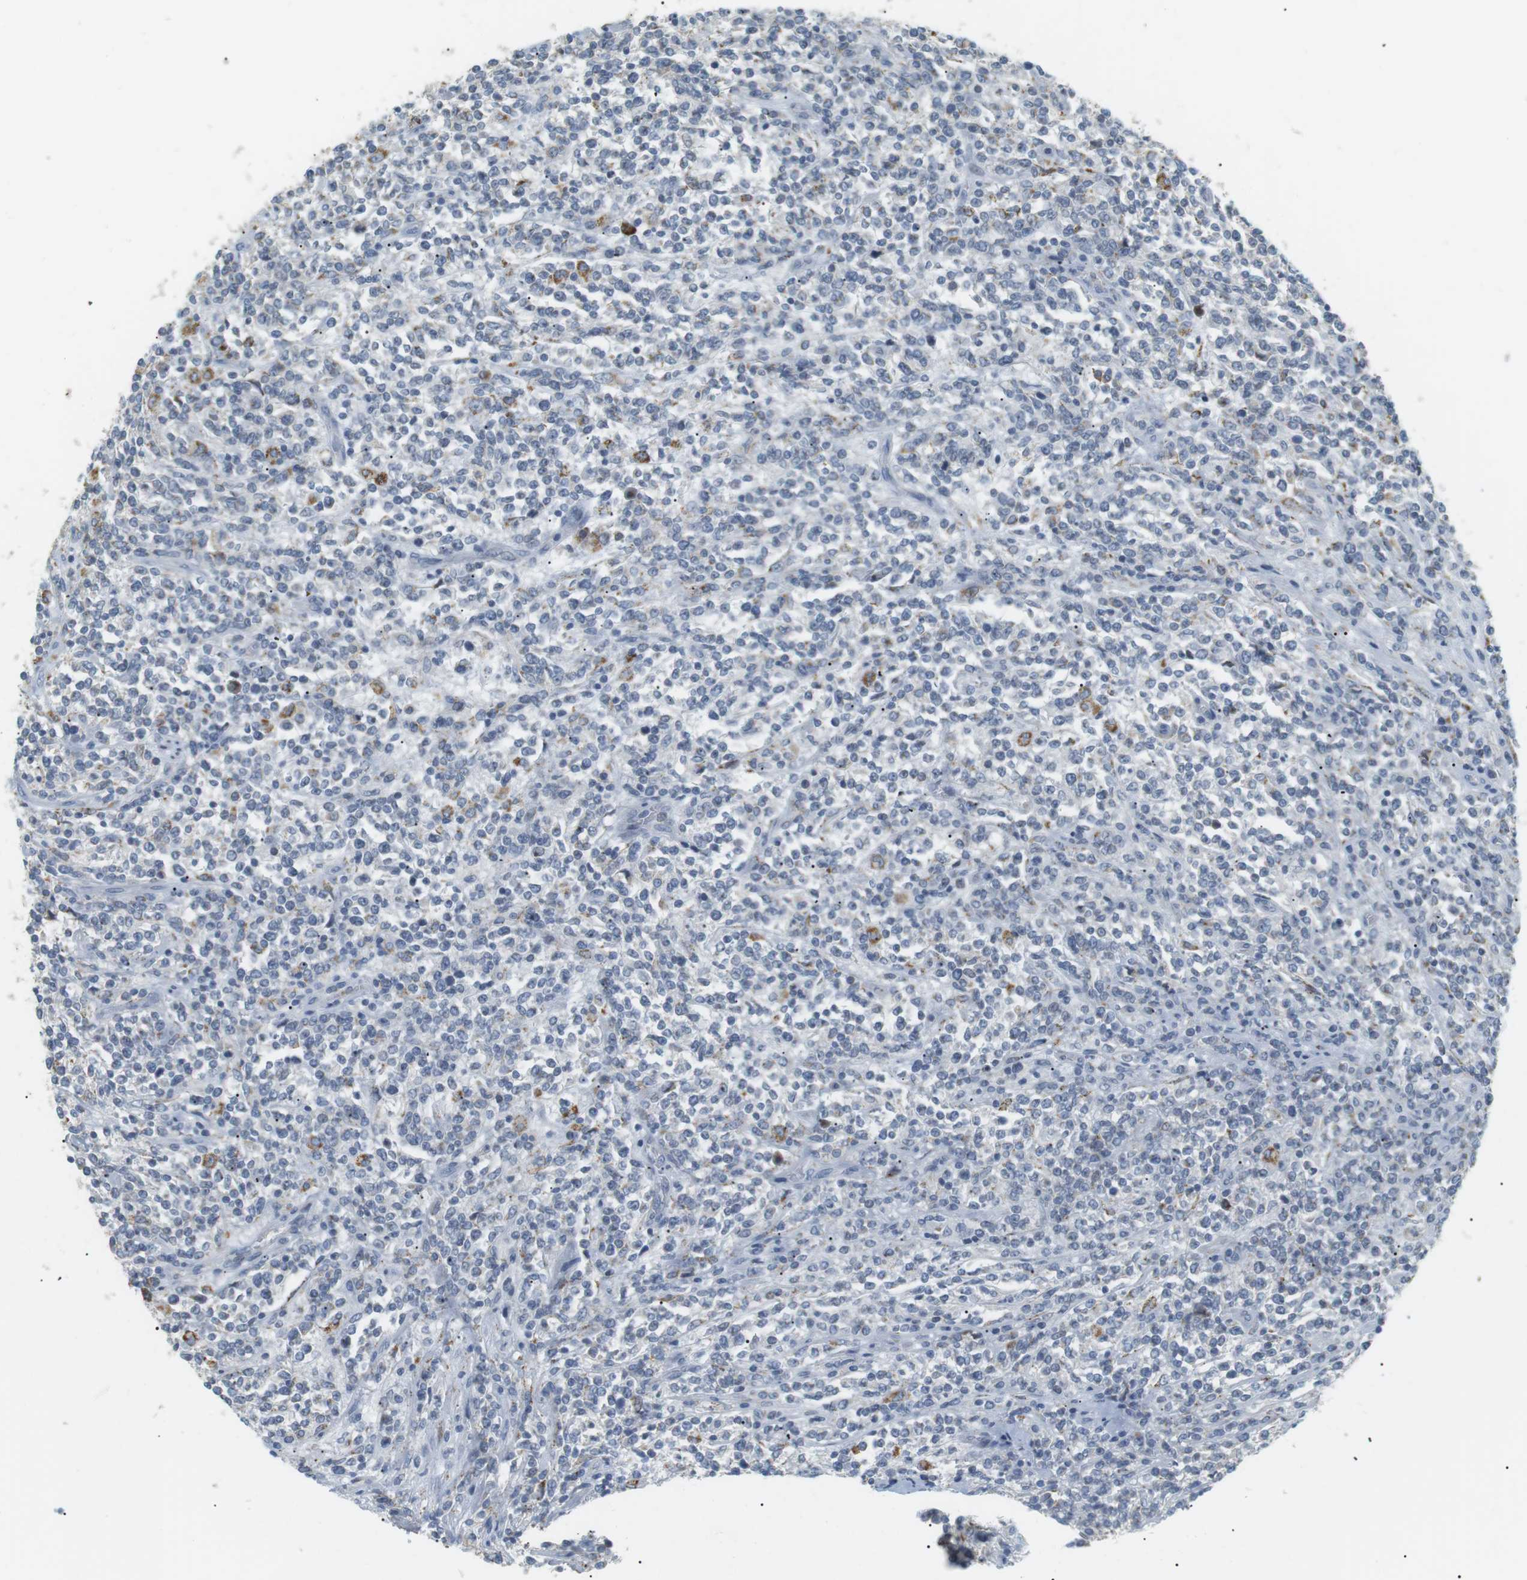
{"staining": {"intensity": "negative", "quantity": "none", "location": "none"}, "tissue": "lymphoma", "cell_type": "Tumor cells", "image_type": "cancer", "snomed": [{"axis": "morphology", "description": "Malignant lymphoma, non-Hodgkin's type, High grade"}, {"axis": "topography", "description": "Soft tissue"}], "caption": "Photomicrograph shows no significant protein positivity in tumor cells of lymphoma.", "gene": "CD300E", "patient": {"sex": "male", "age": 18}}